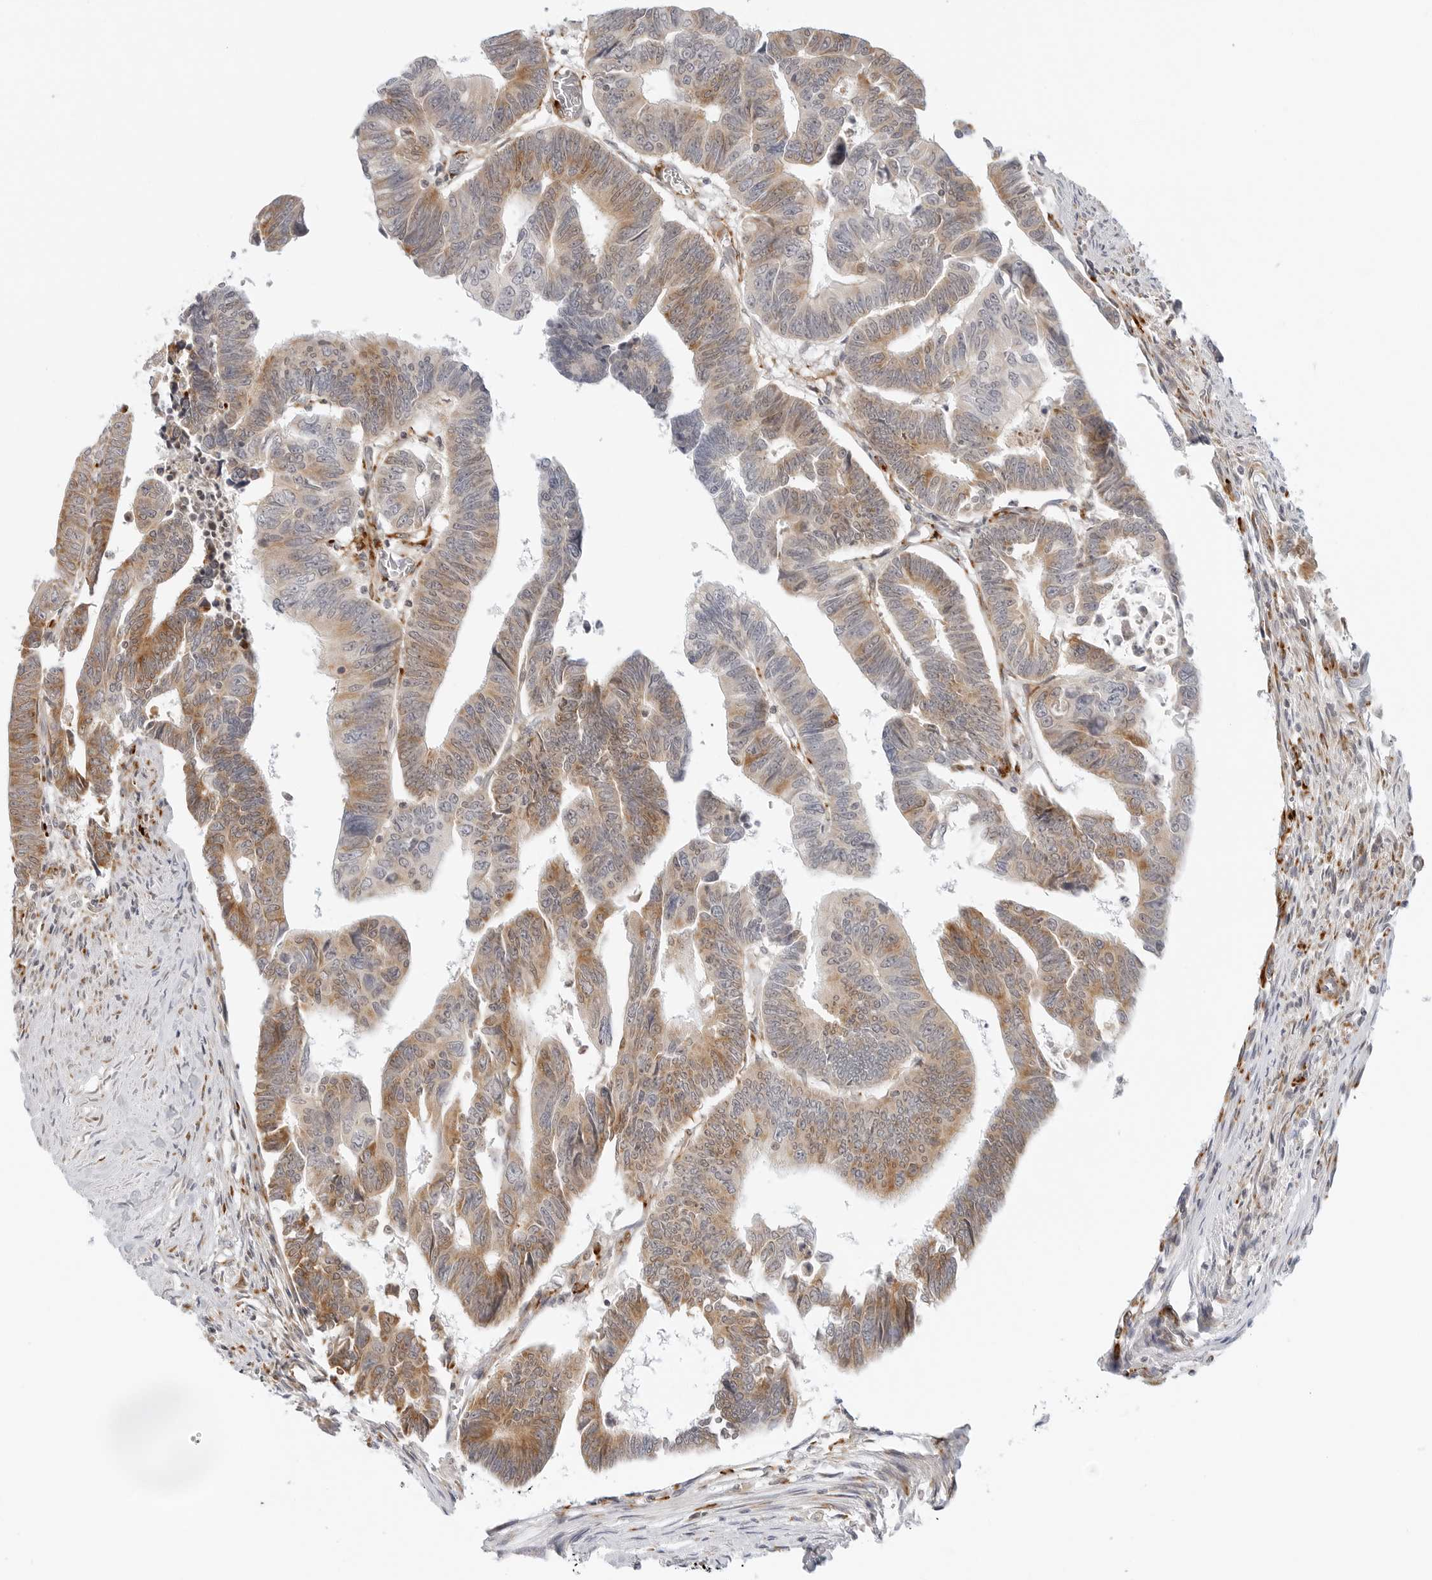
{"staining": {"intensity": "moderate", "quantity": ">75%", "location": "cytoplasmic/membranous"}, "tissue": "colorectal cancer", "cell_type": "Tumor cells", "image_type": "cancer", "snomed": [{"axis": "morphology", "description": "Adenocarcinoma, NOS"}, {"axis": "topography", "description": "Rectum"}], "caption": "Human colorectal cancer stained with a brown dye shows moderate cytoplasmic/membranous positive expression in approximately >75% of tumor cells.", "gene": "C1QTNF1", "patient": {"sex": "female", "age": 65}}